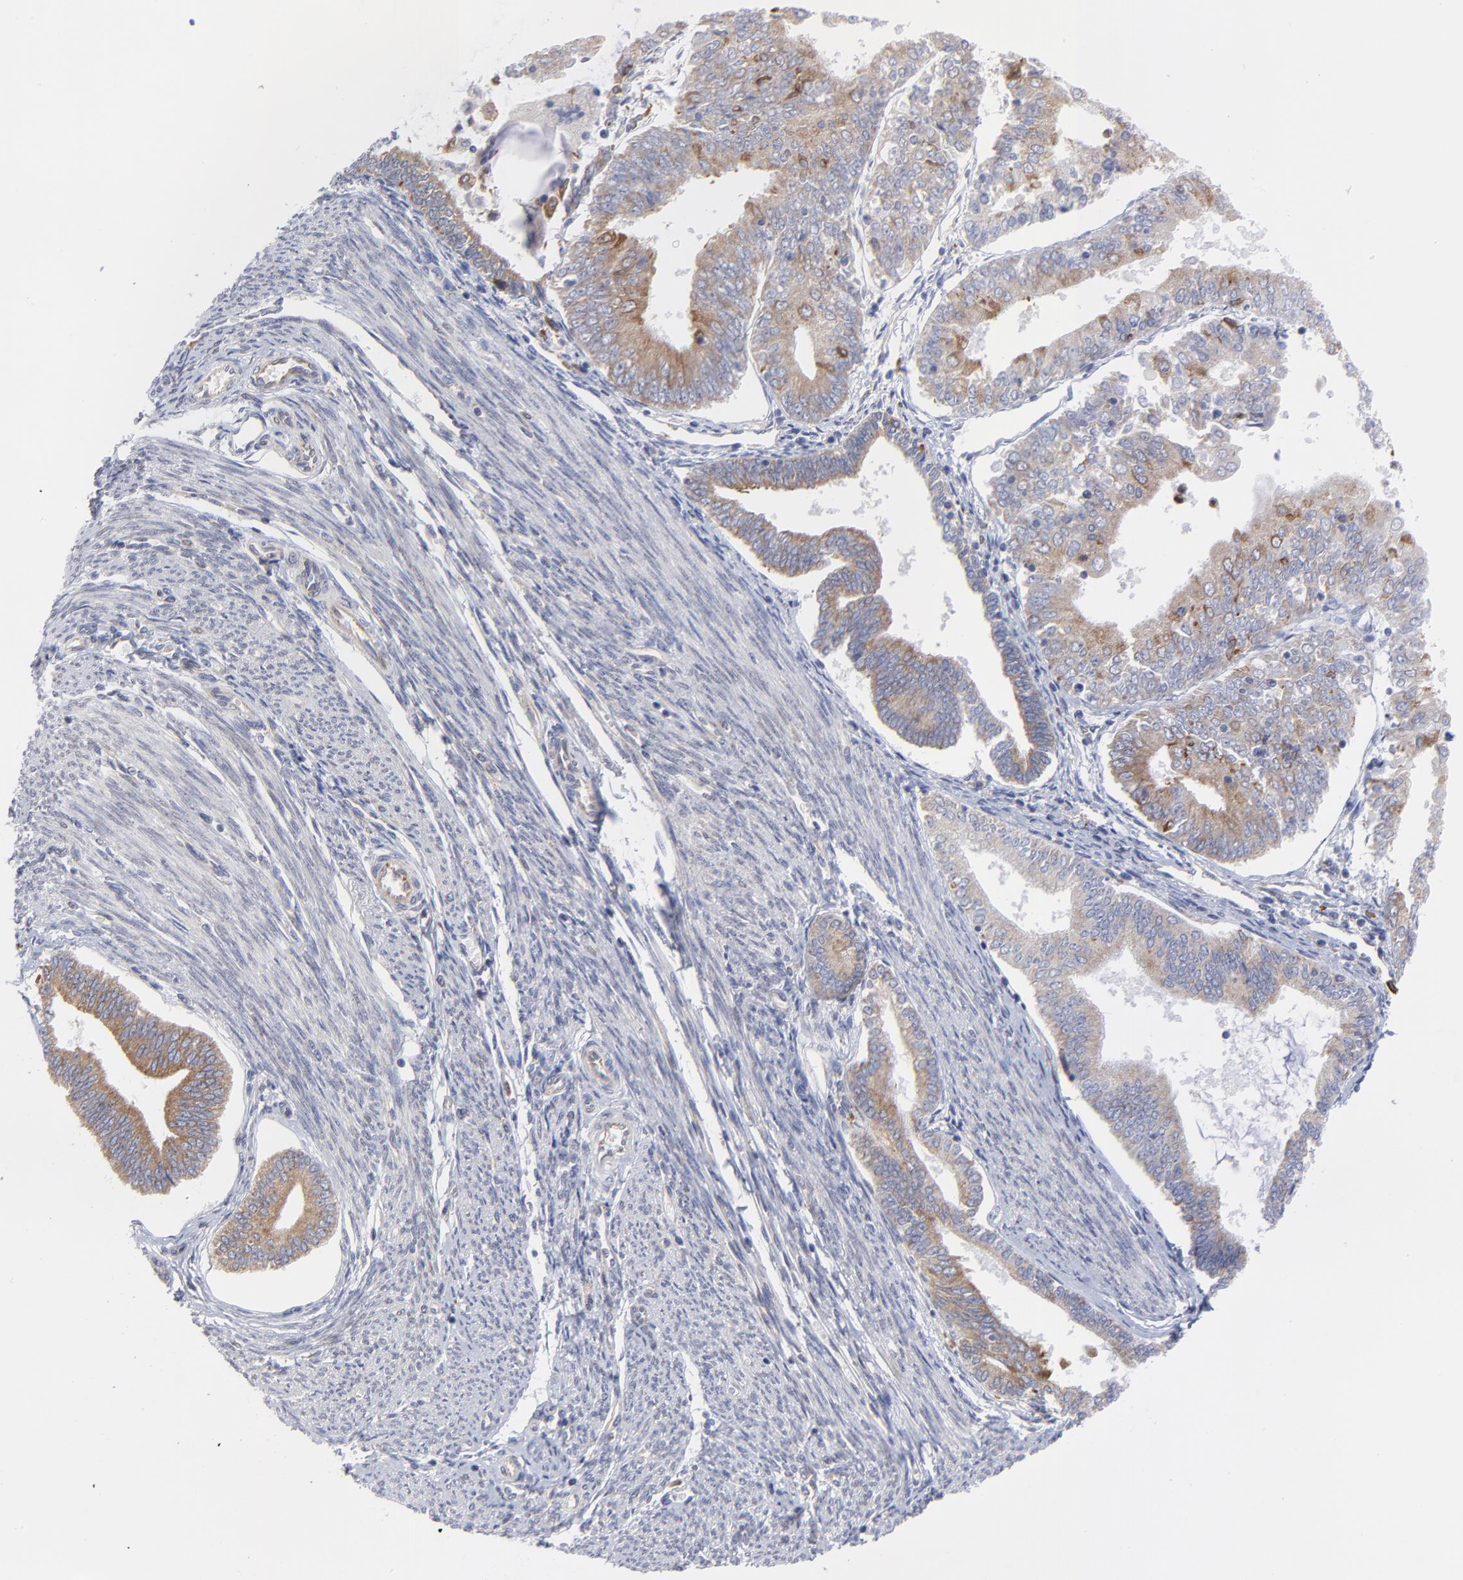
{"staining": {"intensity": "moderate", "quantity": ">75%", "location": "cytoplasmic/membranous"}, "tissue": "endometrial cancer", "cell_type": "Tumor cells", "image_type": "cancer", "snomed": [{"axis": "morphology", "description": "Adenocarcinoma, NOS"}, {"axis": "topography", "description": "Endometrium"}], "caption": "Tumor cells demonstrate medium levels of moderate cytoplasmic/membranous expression in approximately >75% of cells in human endometrial cancer (adenocarcinoma). The staining is performed using DAB (3,3'-diaminobenzidine) brown chromogen to label protein expression. The nuclei are counter-stained blue using hematoxylin.", "gene": "MOSPD2", "patient": {"sex": "female", "age": 79}}